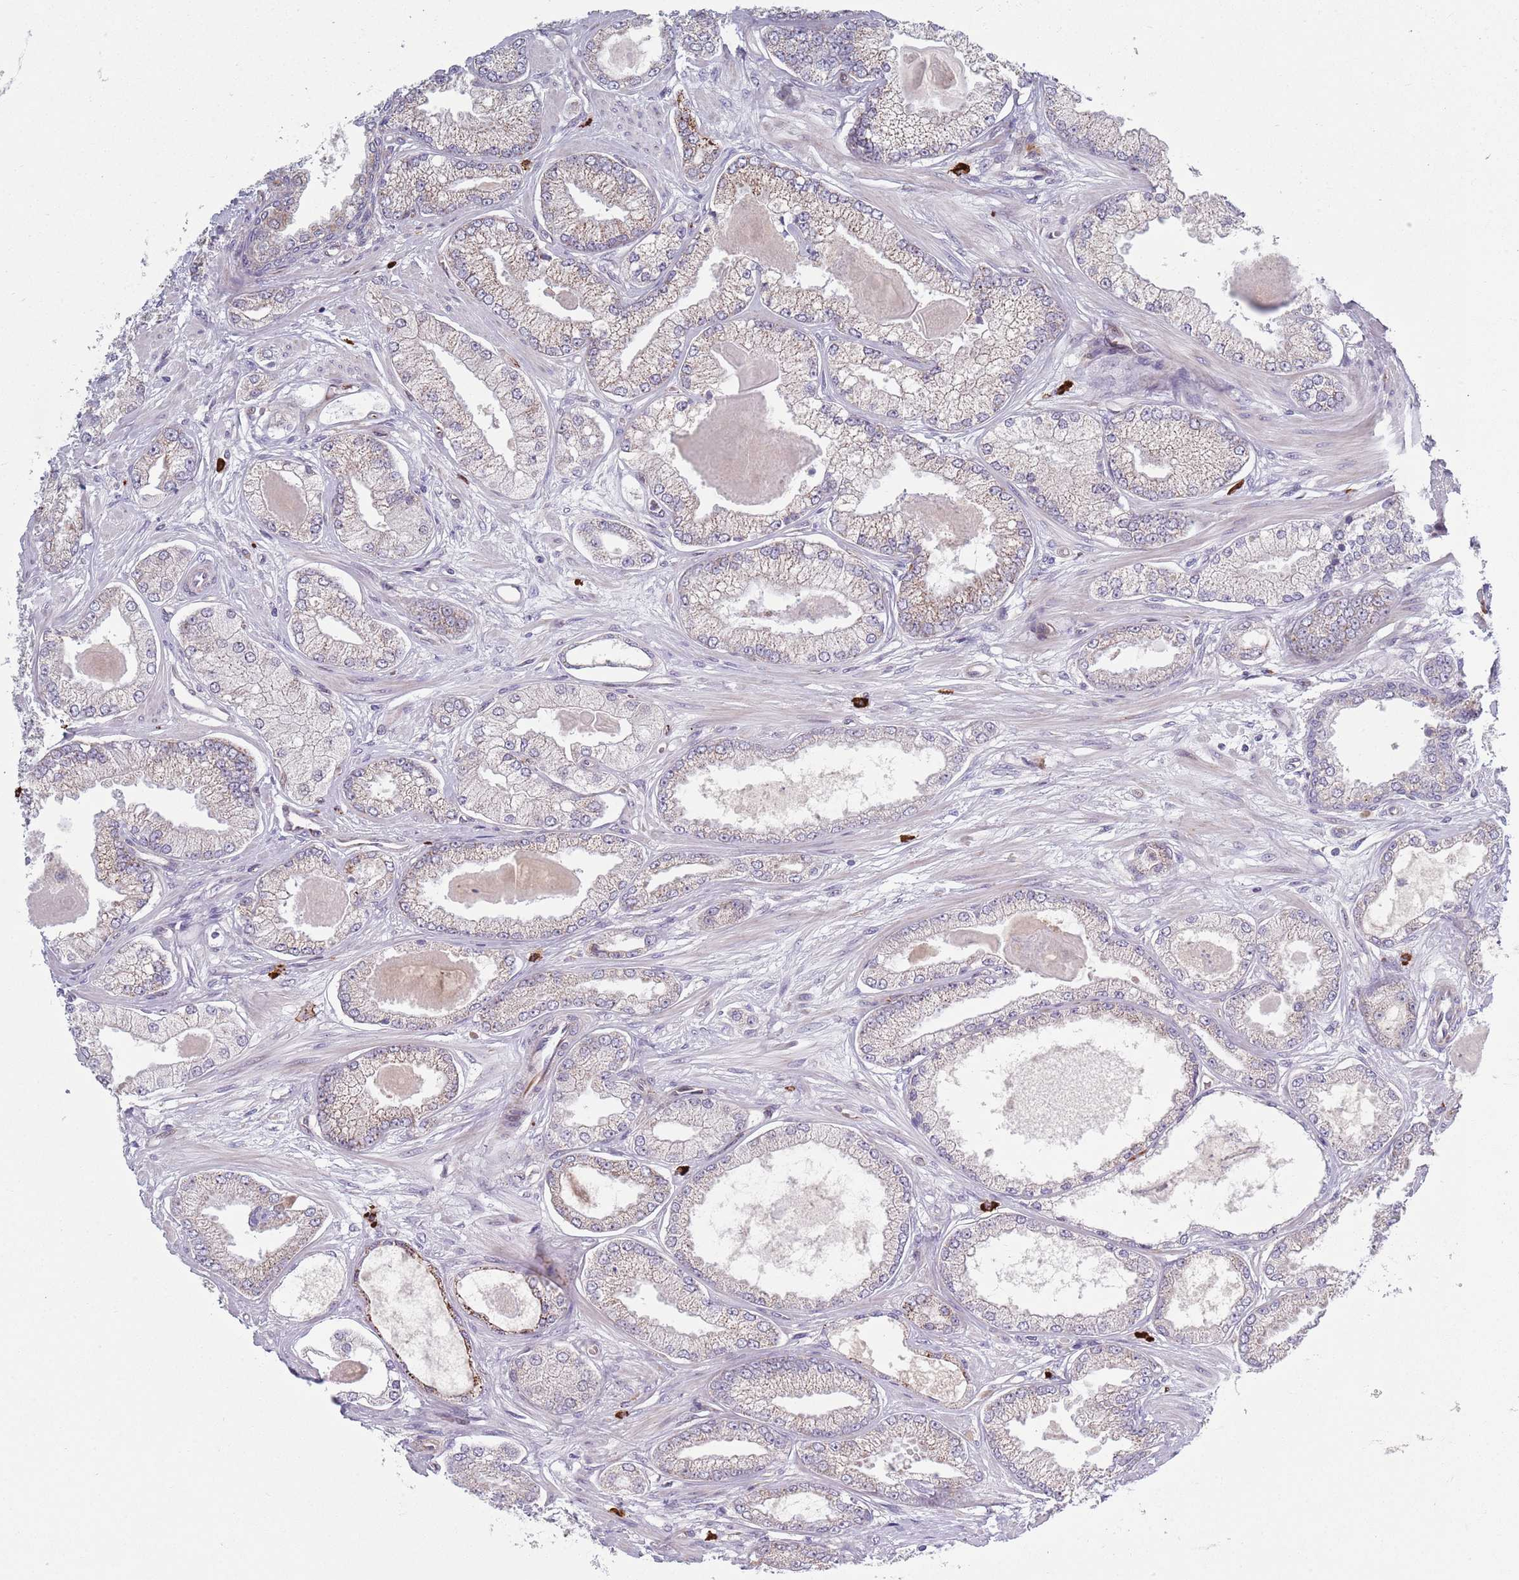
{"staining": {"intensity": "weak", "quantity": "25%-75%", "location": "cytoplasmic/membranous"}, "tissue": "prostate cancer", "cell_type": "Tumor cells", "image_type": "cancer", "snomed": [{"axis": "morphology", "description": "Adenocarcinoma, Low grade"}, {"axis": "topography", "description": "Prostate"}], "caption": "Immunohistochemistry (IHC) of human adenocarcinoma (low-grade) (prostate) displays low levels of weak cytoplasmic/membranous staining in about 25%-75% of tumor cells.", "gene": "TYW1", "patient": {"sex": "male", "age": 64}}